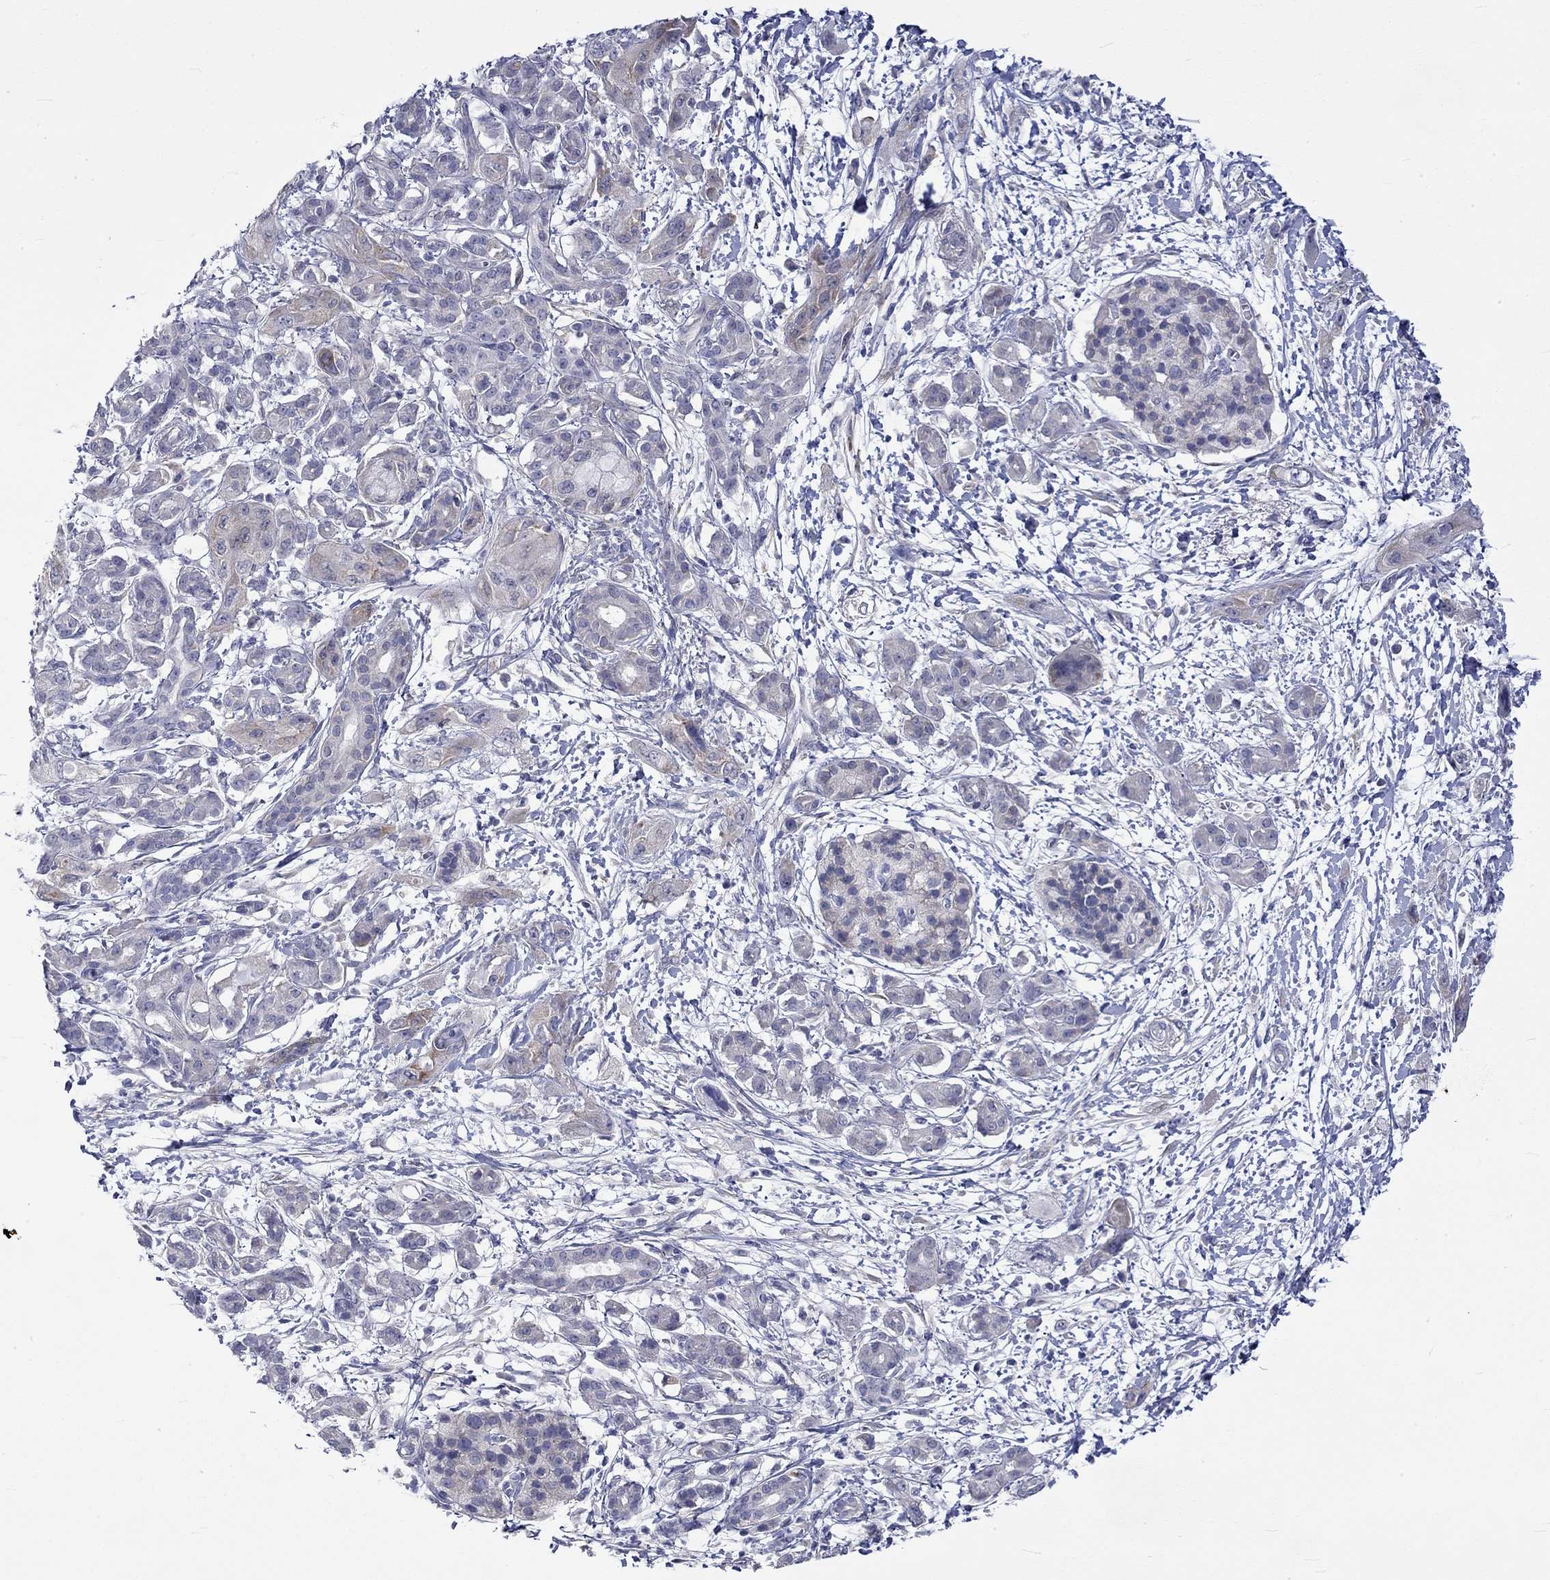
{"staining": {"intensity": "negative", "quantity": "none", "location": "none"}, "tissue": "pancreatic cancer", "cell_type": "Tumor cells", "image_type": "cancer", "snomed": [{"axis": "morphology", "description": "Adenocarcinoma, NOS"}, {"axis": "topography", "description": "Pancreas"}], "caption": "Tumor cells show no significant protein positivity in pancreatic adenocarcinoma.", "gene": "CERS1", "patient": {"sex": "male", "age": 72}}